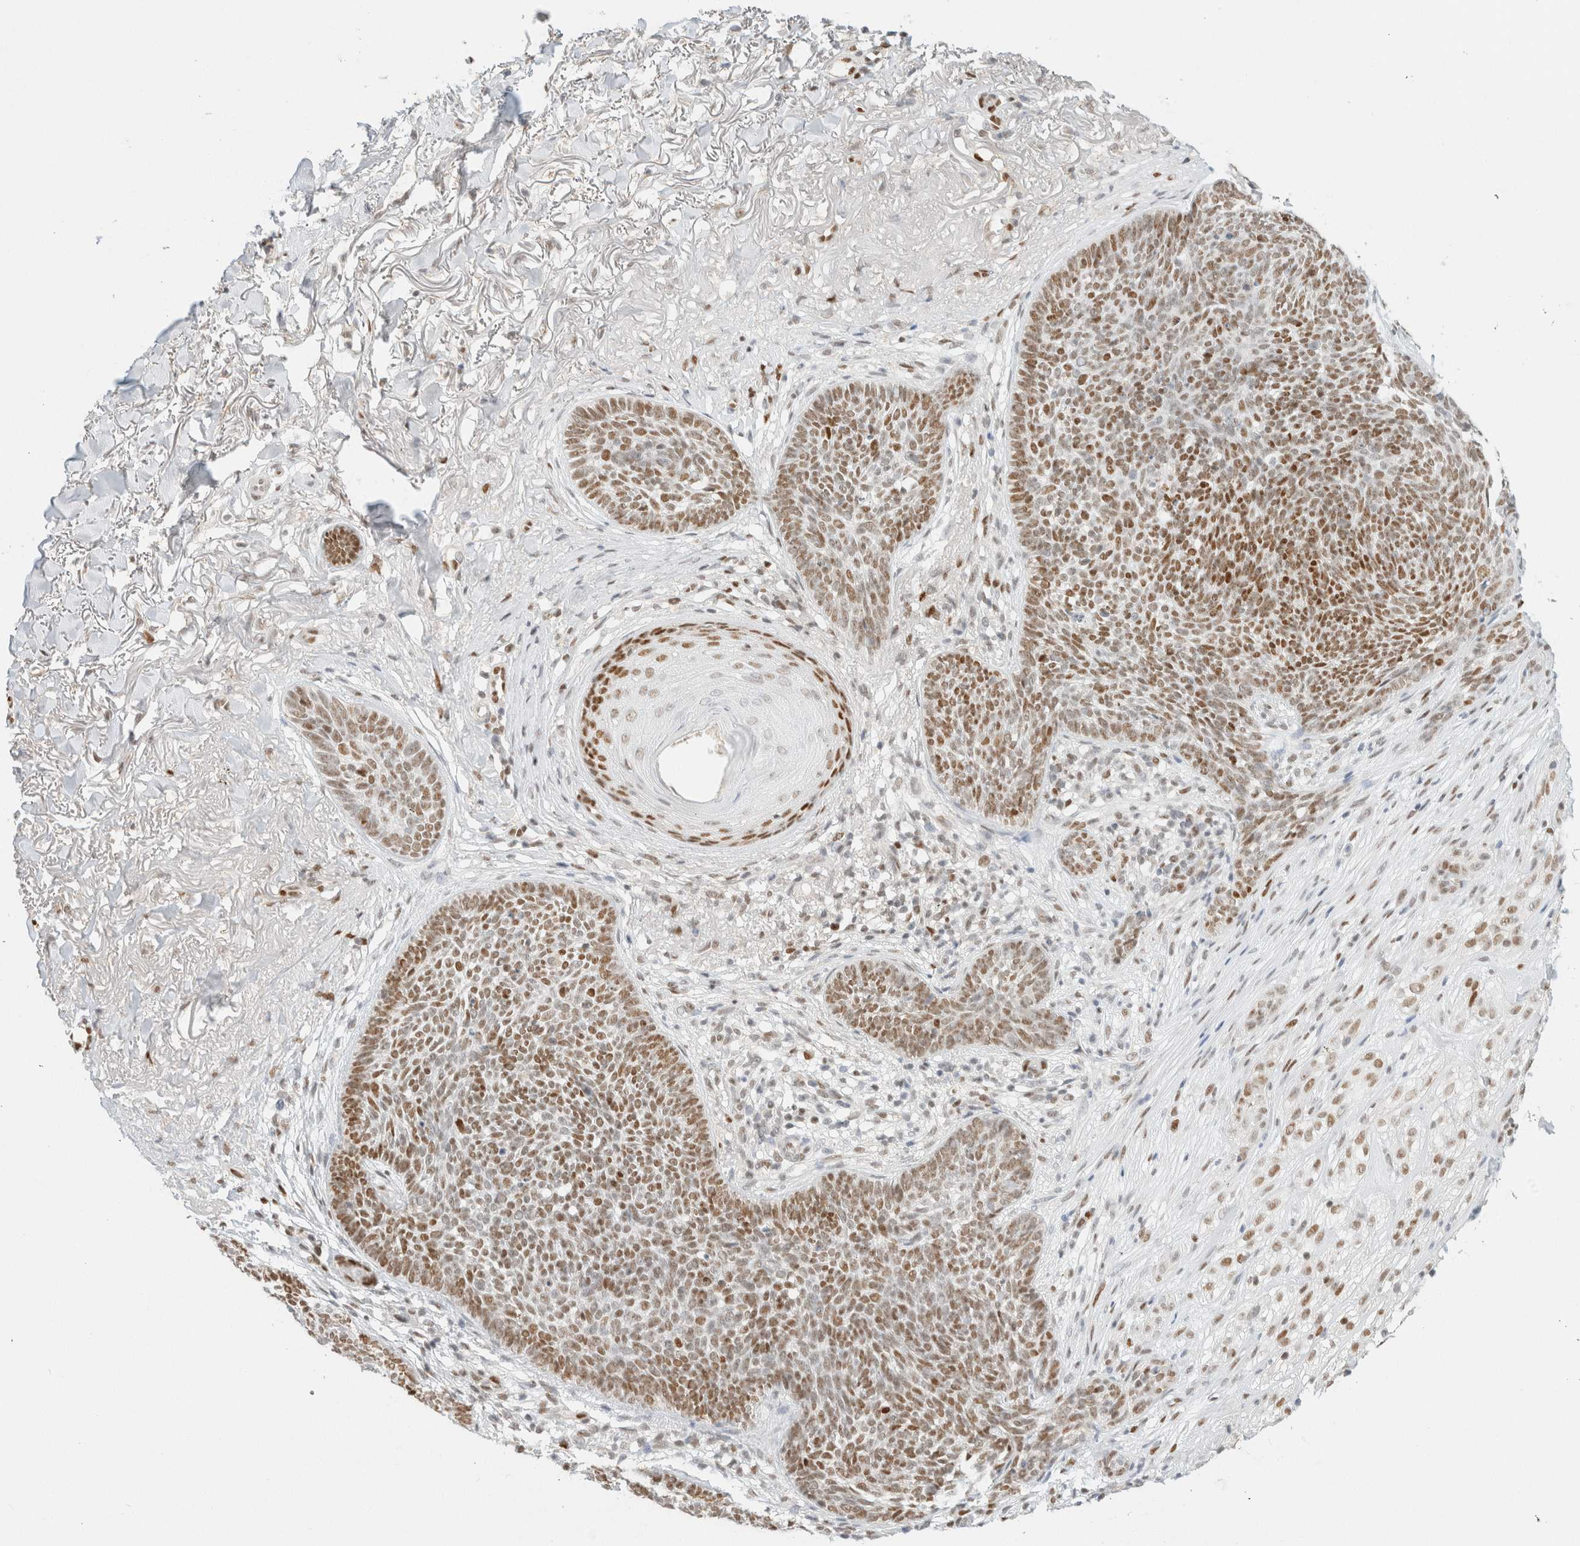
{"staining": {"intensity": "moderate", "quantity": ">75%", "location": "nuclear"}, "tissue": "skin cancer", "cell_type": "Tumor cells", "image_type": "cancer", "snomed": [{"axis": "morphology", "description": "Basal cell carcinoma"}, {"axis": "topography", "description": "Skin"}], "caption": "DAB (3,3'-diaminobenzidine) immunohistochemical staining of human skin basal cell carcinoma displays moderate nuclear protein expression in about >75% of tumor cells. (DAB IHC with brightfield microscopy, high magnification).", "gene": "DDB2", "patient": {"sex": "female", "age": 70}}